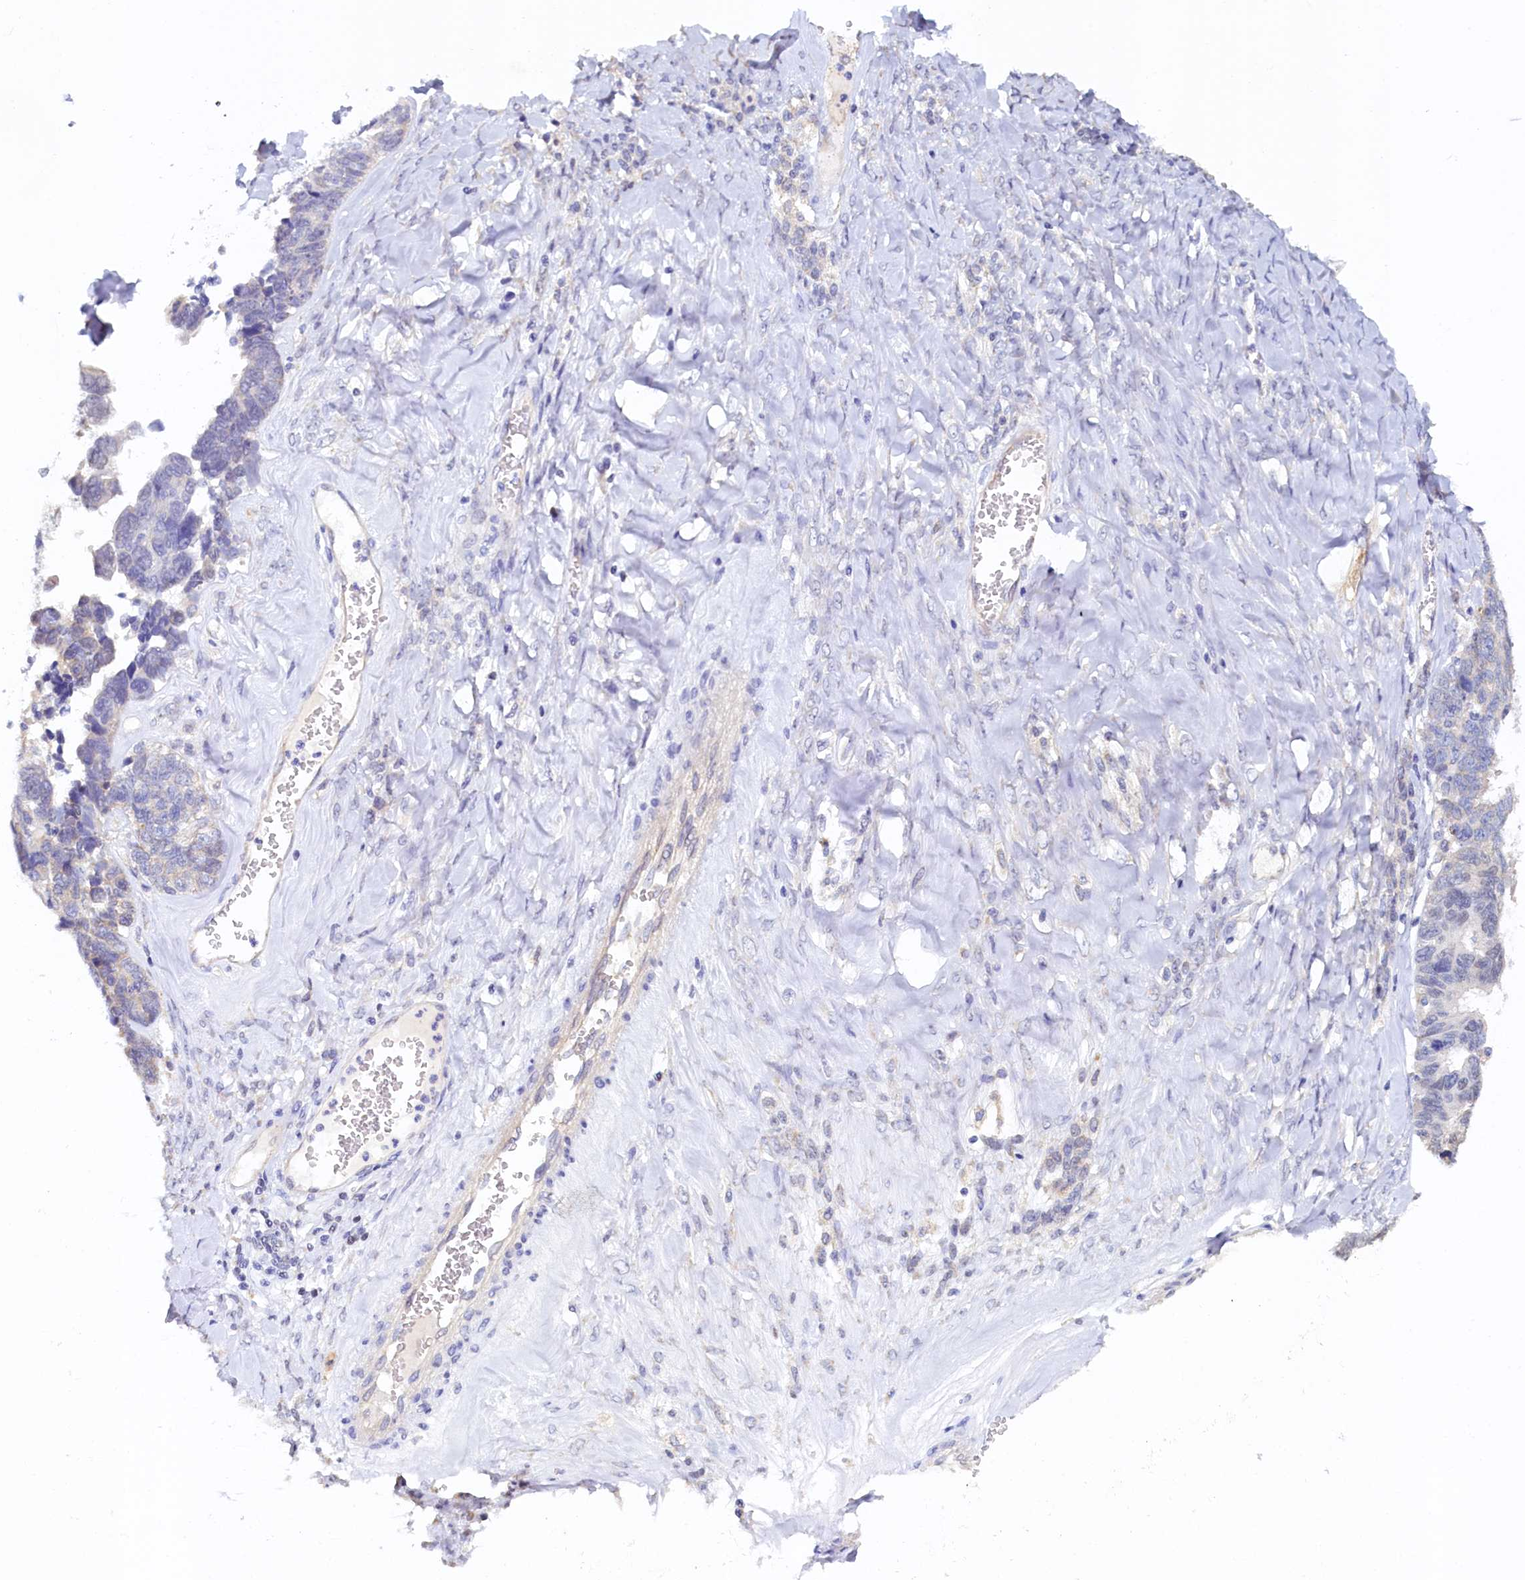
{"staining": {"intensity": "negative", "quantity": "none", "location": "none"}, "tissue": "ovarian cancer", "cell_type": "Tumor cells", "image_type": "cancer", "snomed": [{"axis": "morphology", "description": "Cystadenocarcinoma, serous, NOS"}, {"axis": "topography", "description": "Ovary"}], "caption": "Immunohistochemical staining of human serous cystadenocarcinoma (ovarian) exhibits no significant positivity in tumor cells.", "gene": "DTD1", "patient": {"sex": "female", "age": 79}}